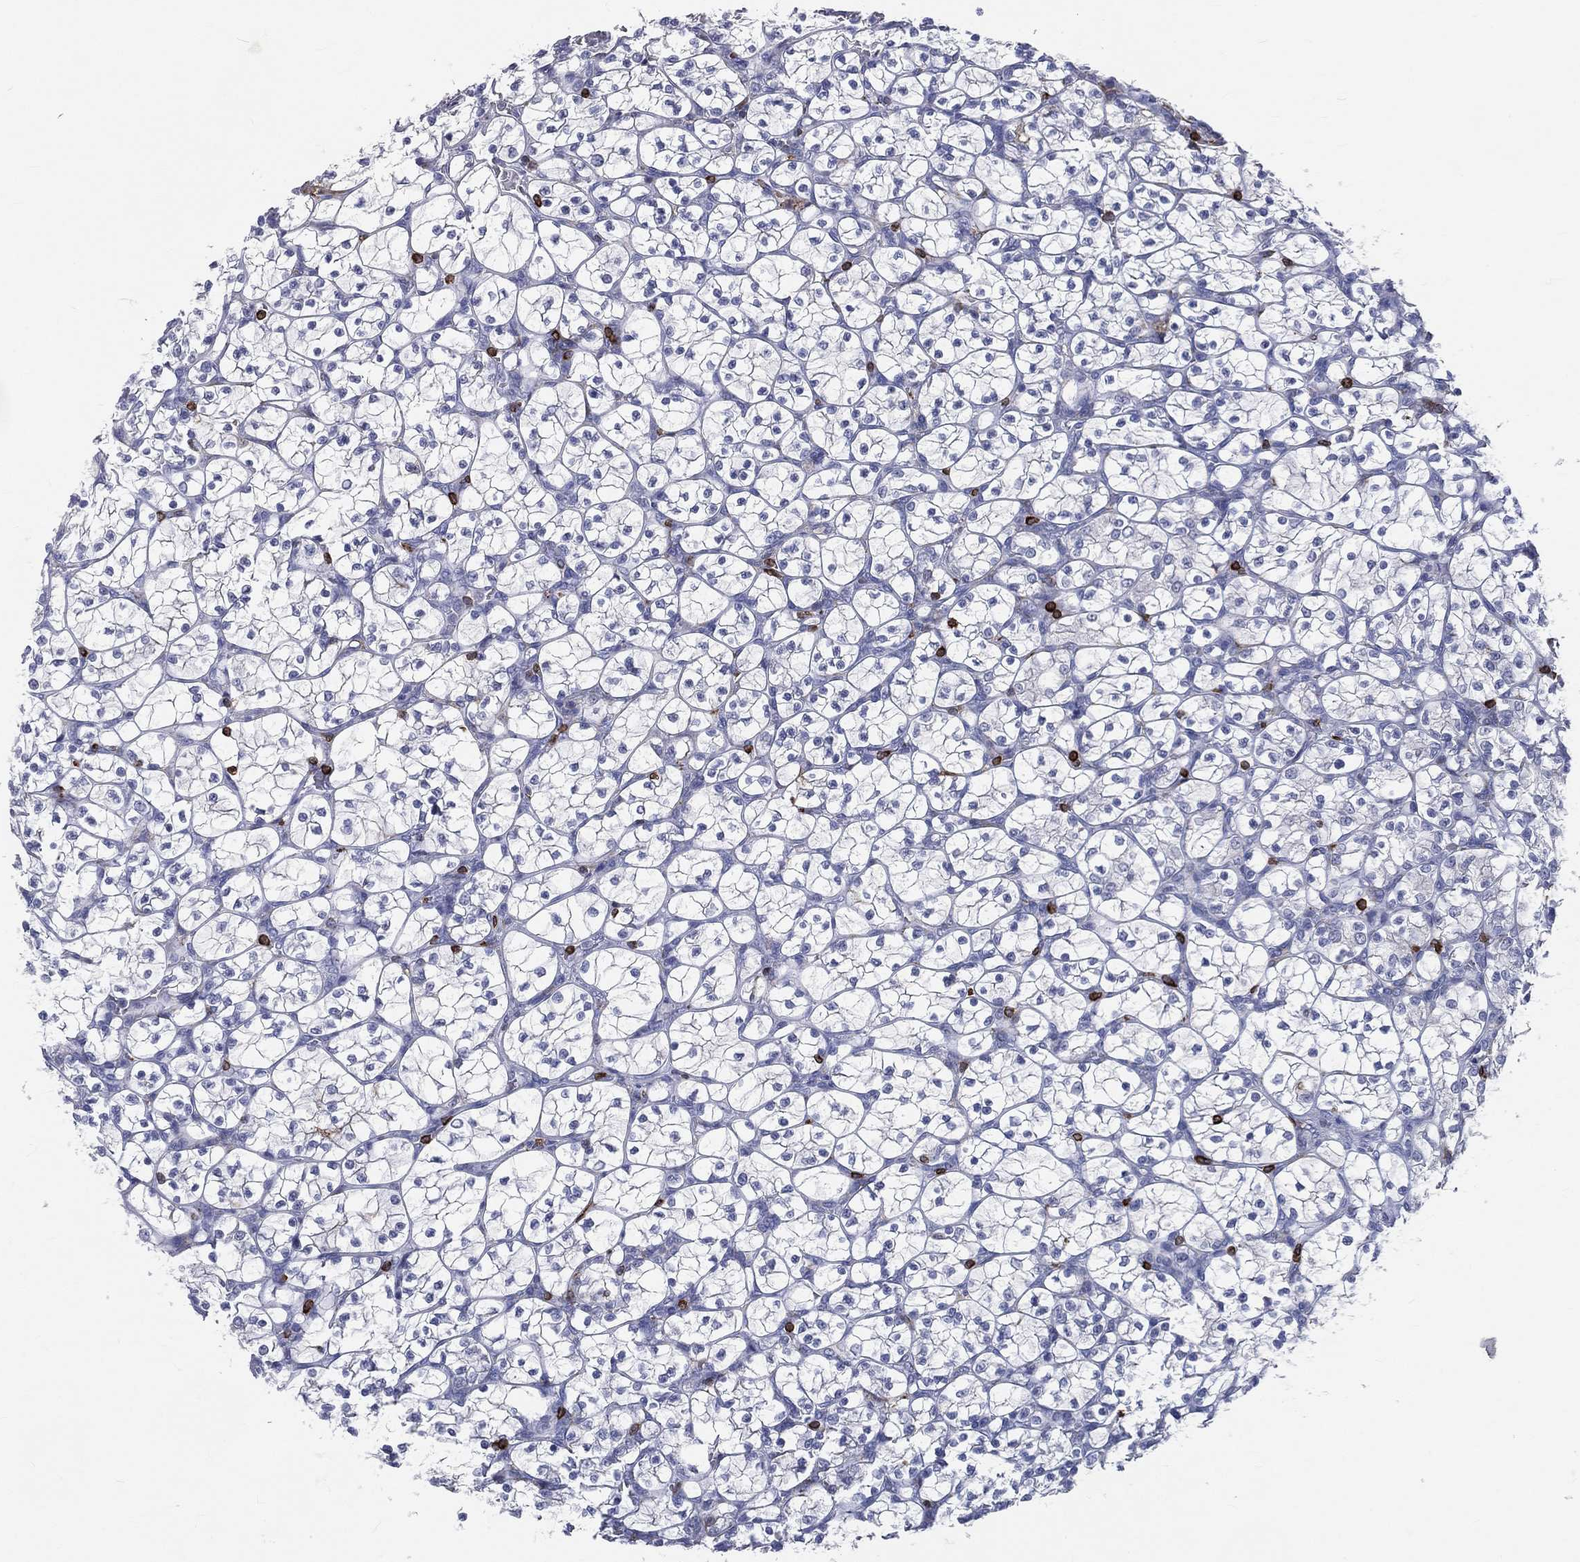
{"staining": {"intensity": "negative", "quantity": "none", "location": "none"}, "tissue": "renal cancer", "cell_type": "Tumor cells", "image_type": "cancer", "snomed": [{"axis": "morphology", "description": "Adenocarcinoma, NOS"}, {"axis": "topography", "description": "Kidney"}], "caption": "Renal adenocarcinoma stained for a protein using immunohistochemistry exhibits no staining tumor cells.", "gene": "CTSW", "patient": {"sex": "female", "age": 89}}